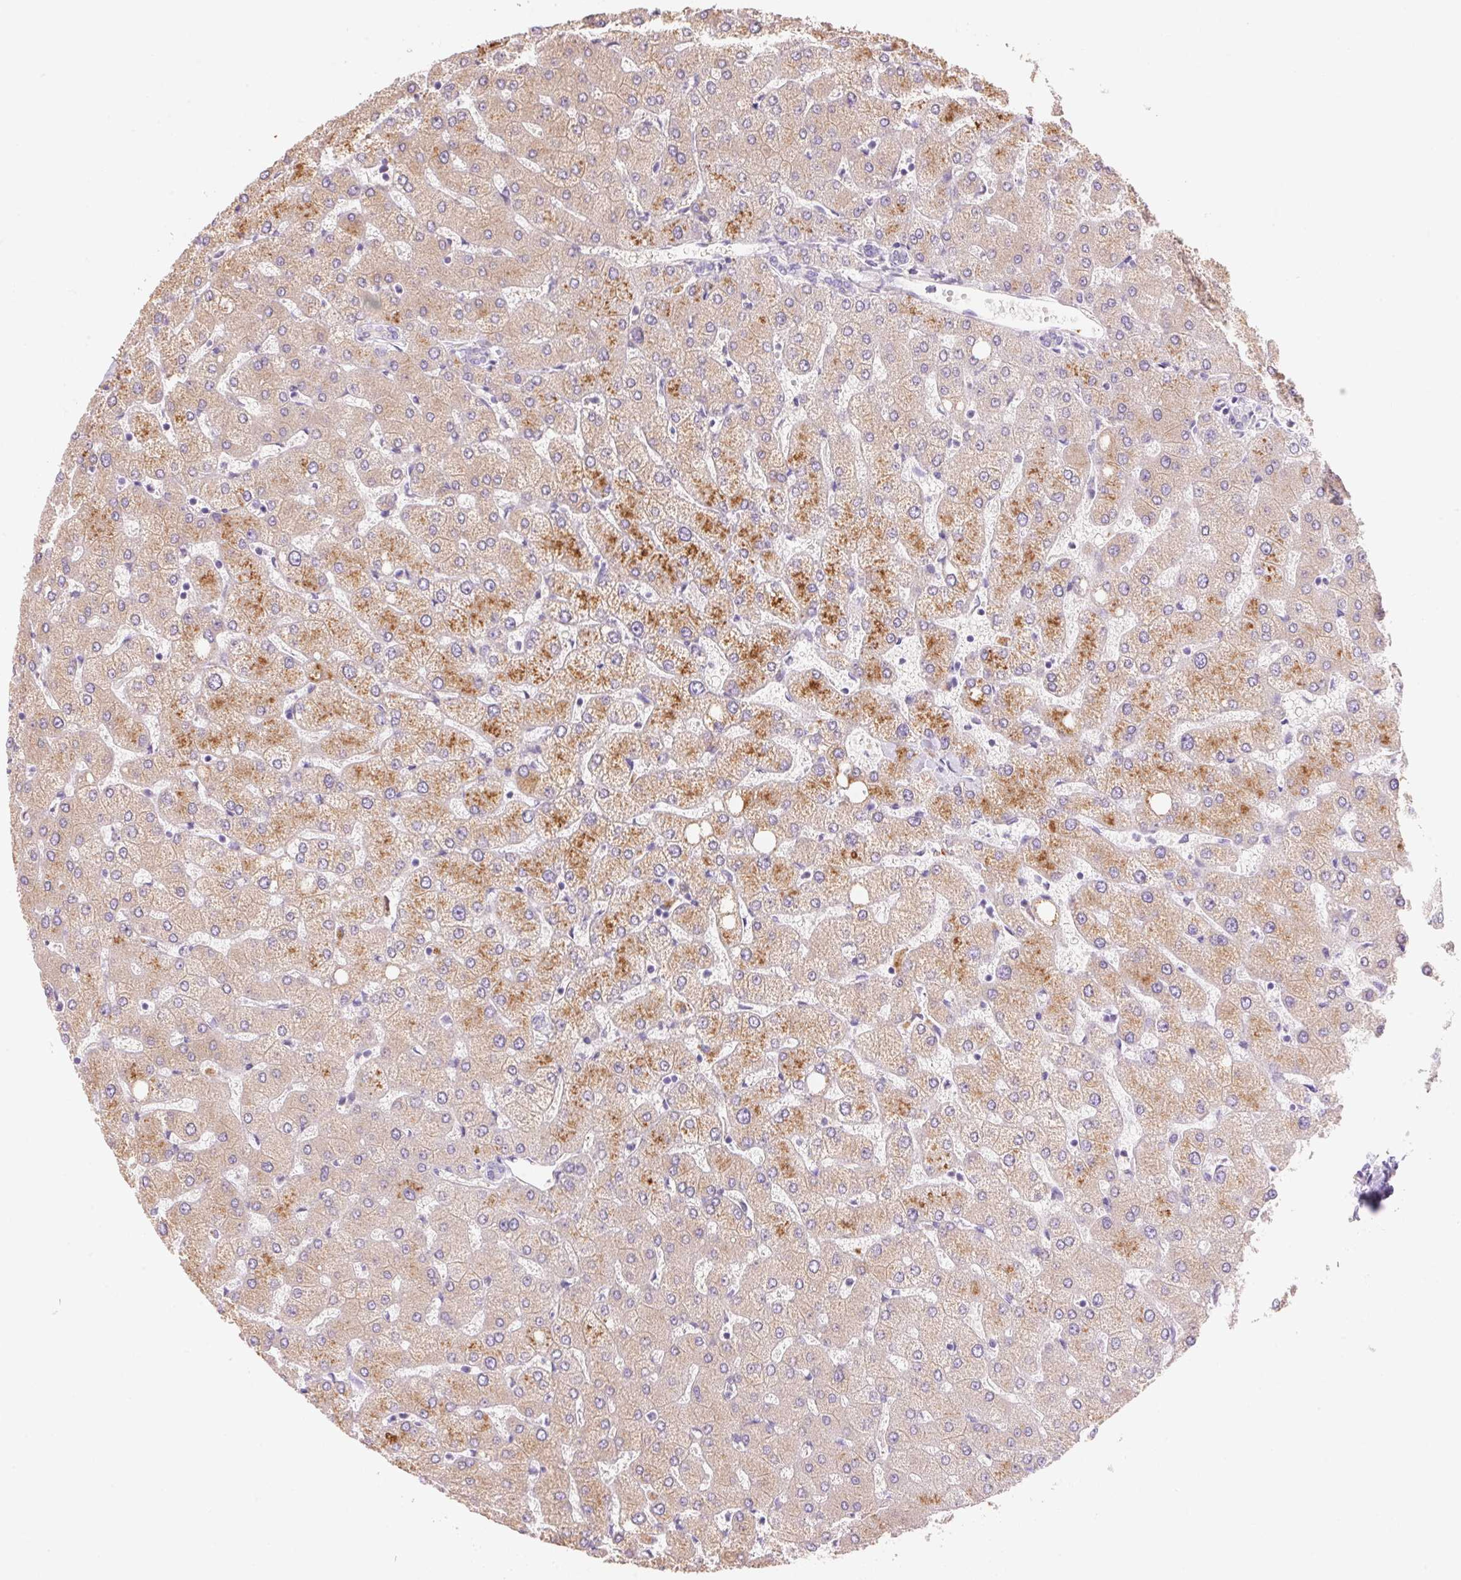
{"staining": {"intensity": "negative", "quantity": "none", "location": "none"}, "tissue": "liver", "cell_type": "Cholangiocytes", "image_type": "normal", "snomed": [{"axis": "morphology", "description": "Normal tissue, NOS"}, {"axis": "topography", "description": "Liver"}], "caption": "High magnification brightfield microscopy of normal liver stained with DAB (brown) and counterstained with hematoxylin (blue): cholangiocytes show no significant expression.", "gene": "DHCR24", "patient": {"sex": "female", "age": 54}}